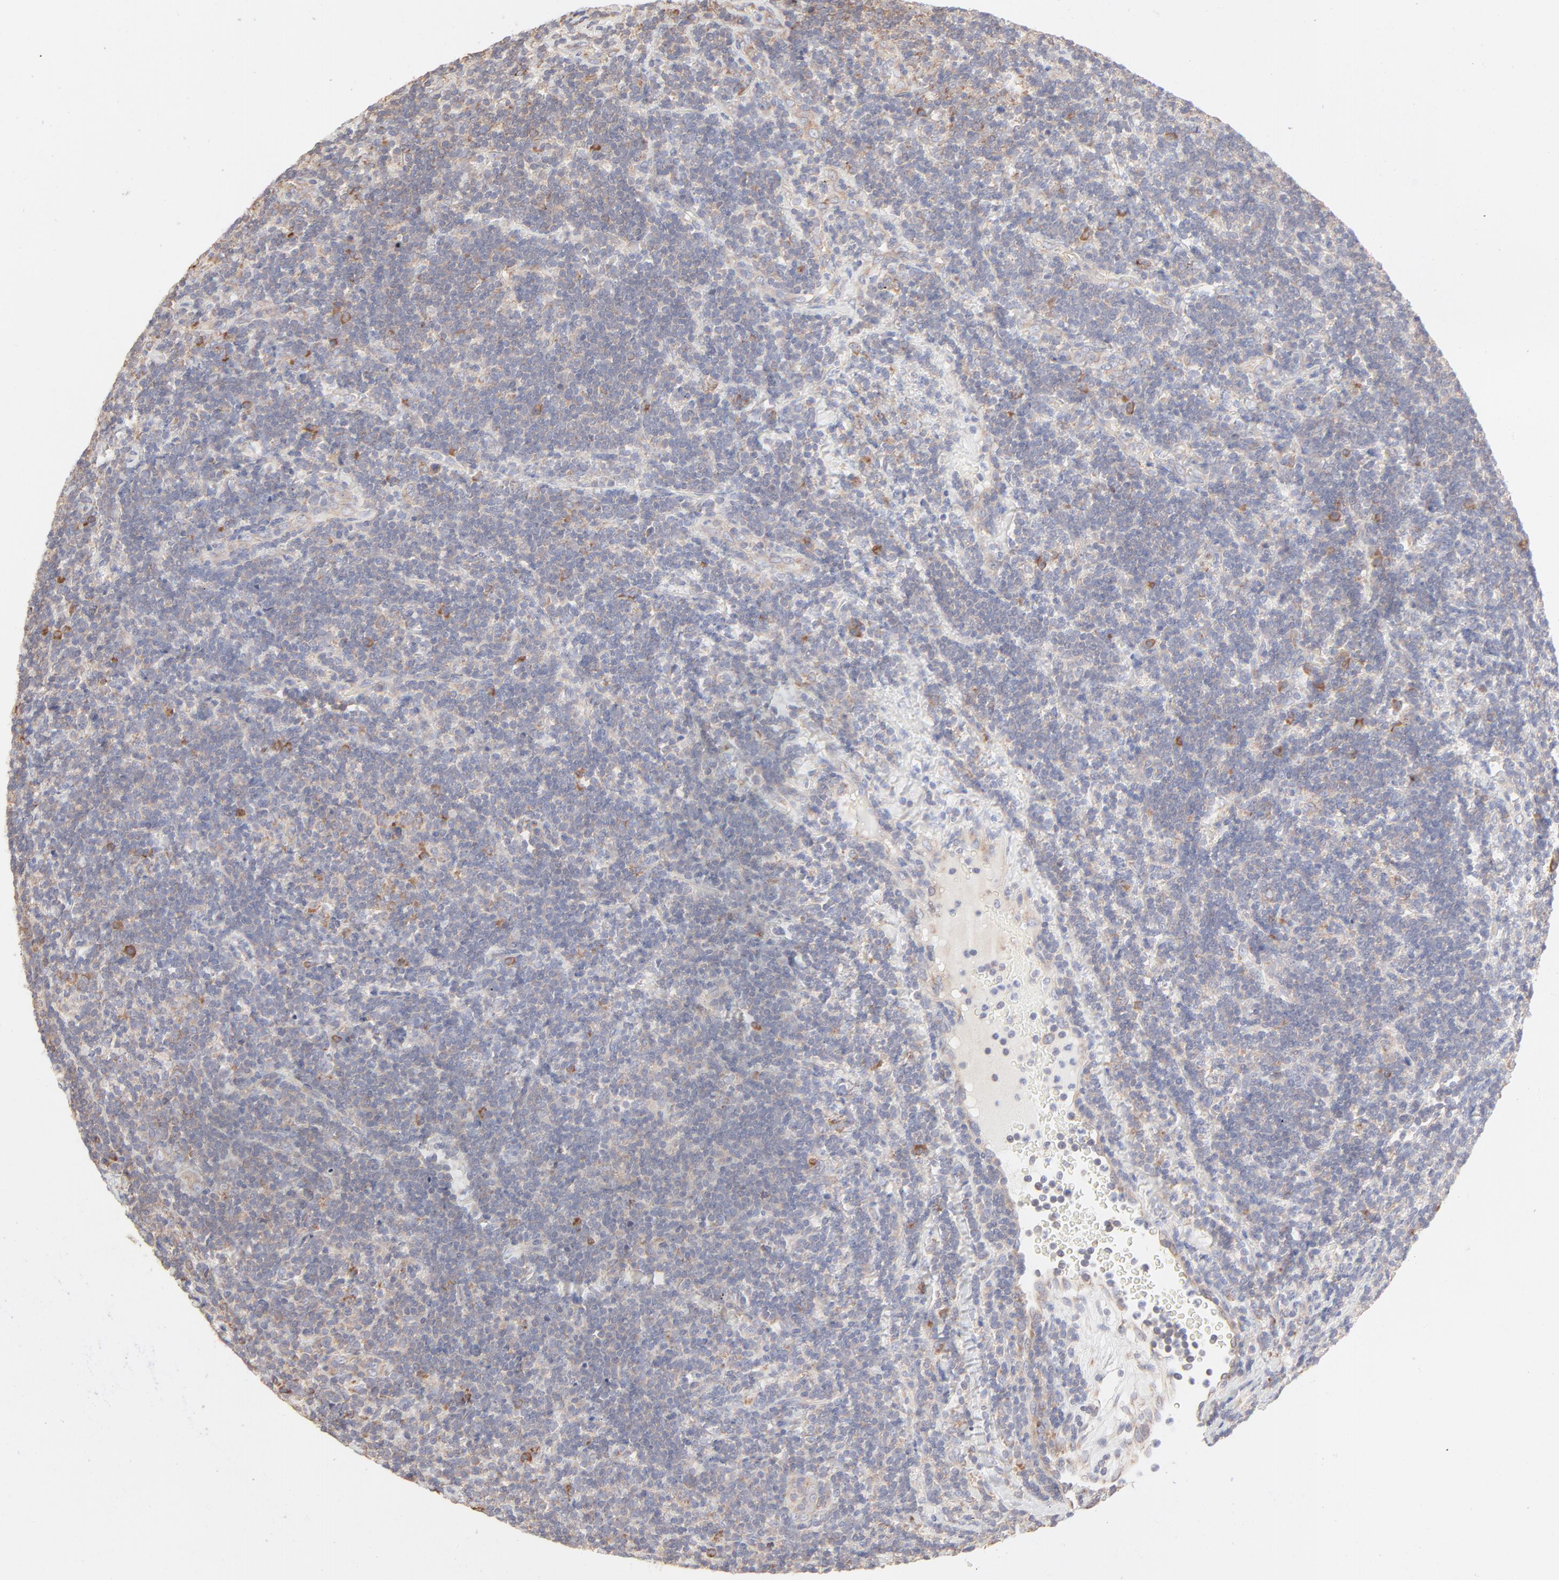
{"staining": {"intensity": "moderate", "quantity": "25%-75%", "location": "cytoplasmic/membranous"}, "tissue": "lymphoma", "cell_type": "Tumor cells", "image_type": "cancer", "snomed": [{"axis": "morphology", "description": "Malignant lymphoma, non-Hodgkin's type, Low grade"}, {"axis": "topography", "description": "Lymph node"}], "caption": "Tumor cells reveal medium levels of moderate cytoplasmic/membranous positivity in about 25%-75% of cells in malignant lymphoma, non-Hodgkin's type (low-grade).", "gene": "RPS21", "patient": {"sex": "male", "age": 70}}